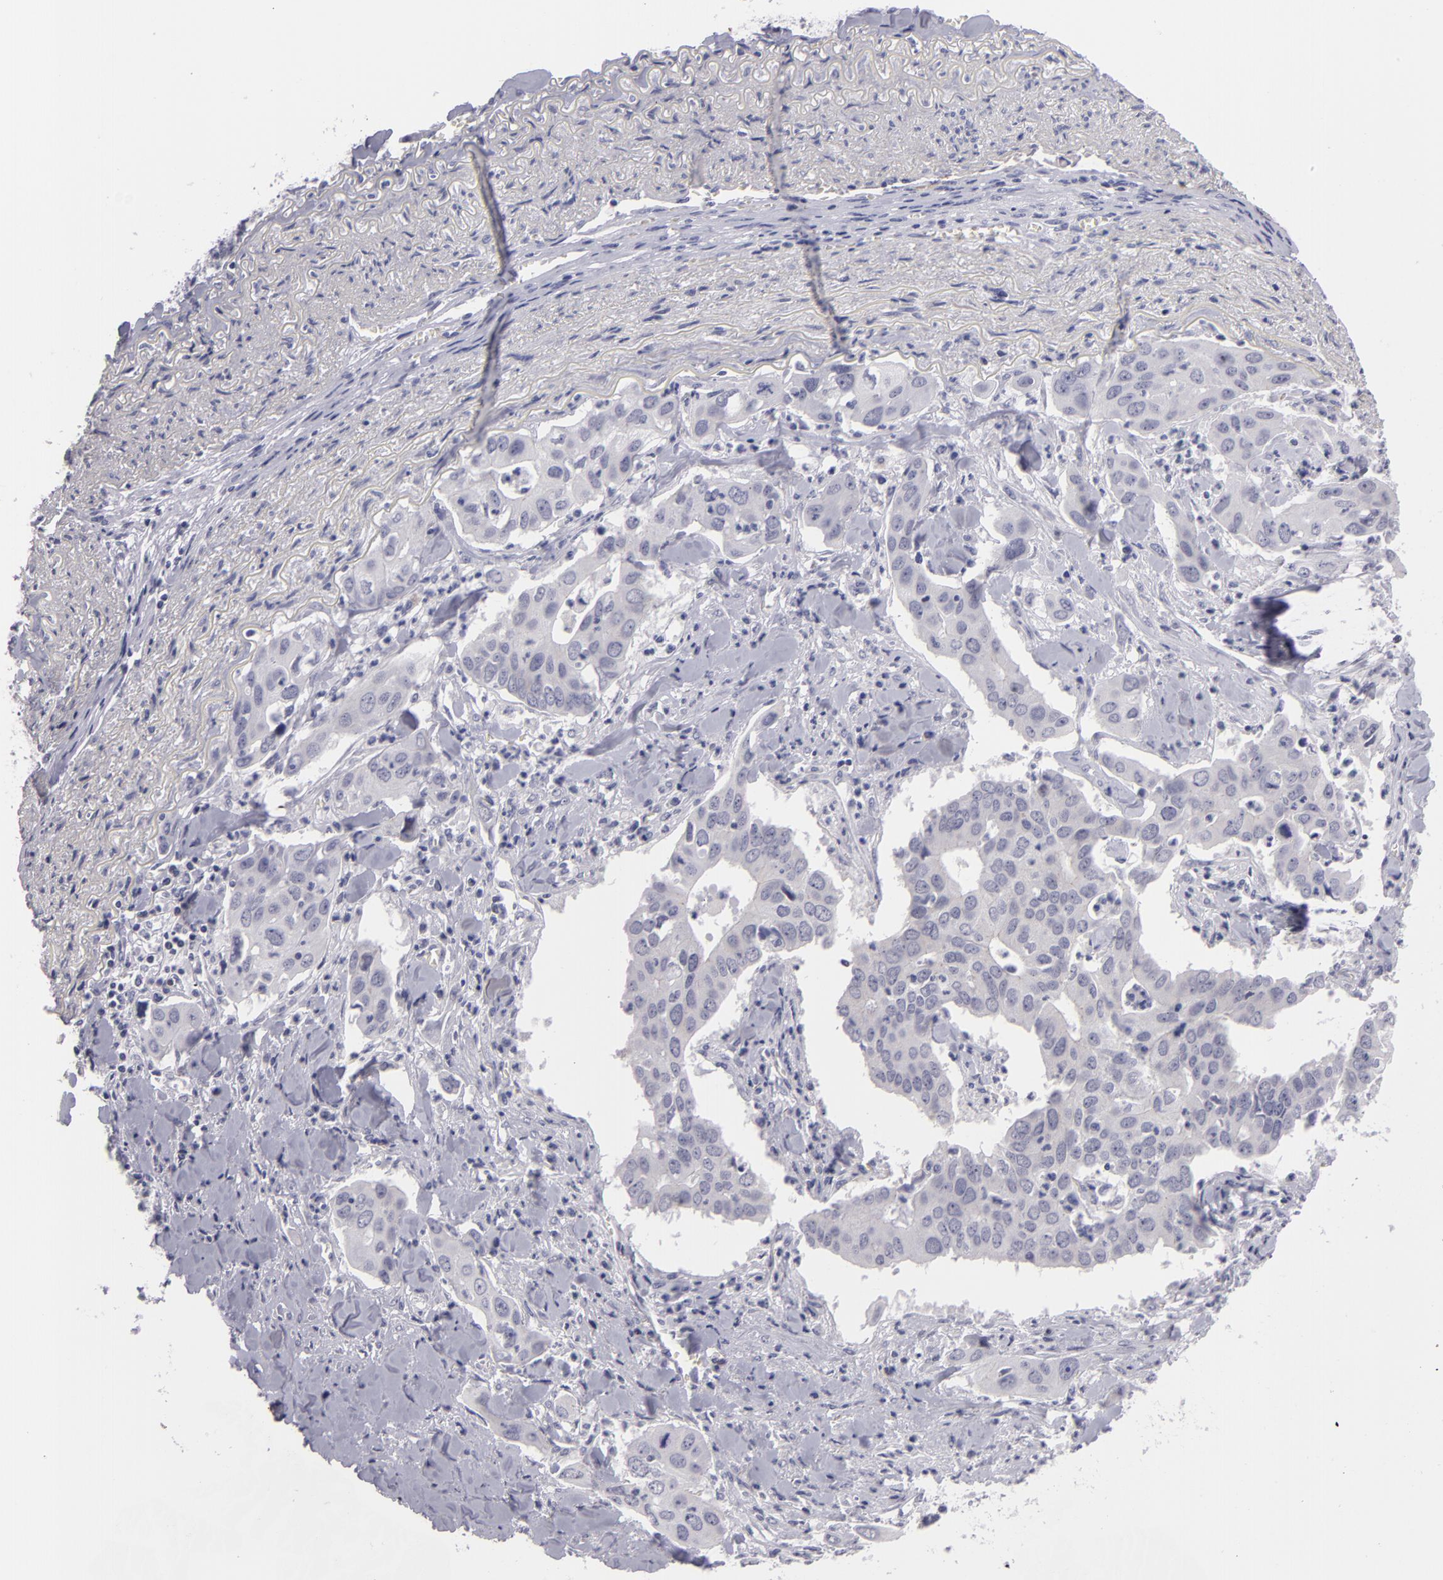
{"staining": {"intensity": "negative", "quantity": "none", "location": "none"}, "tissue": "lung cancer", "cell_type": "Tumor cells", "image_type": "cancer", "snomed": [{"axis": "morphology", "description": "Adenocarcinoma, NOS"}, {"axis": "topography", "description": "Lung"}], "caption": "Lung cancer (adenocarcinoma) was stained to show a protein in brown. There is no significant staining in tumor cells.", "gene": "CTNNB1", "patient": {"sex": "male", "age": 48}}